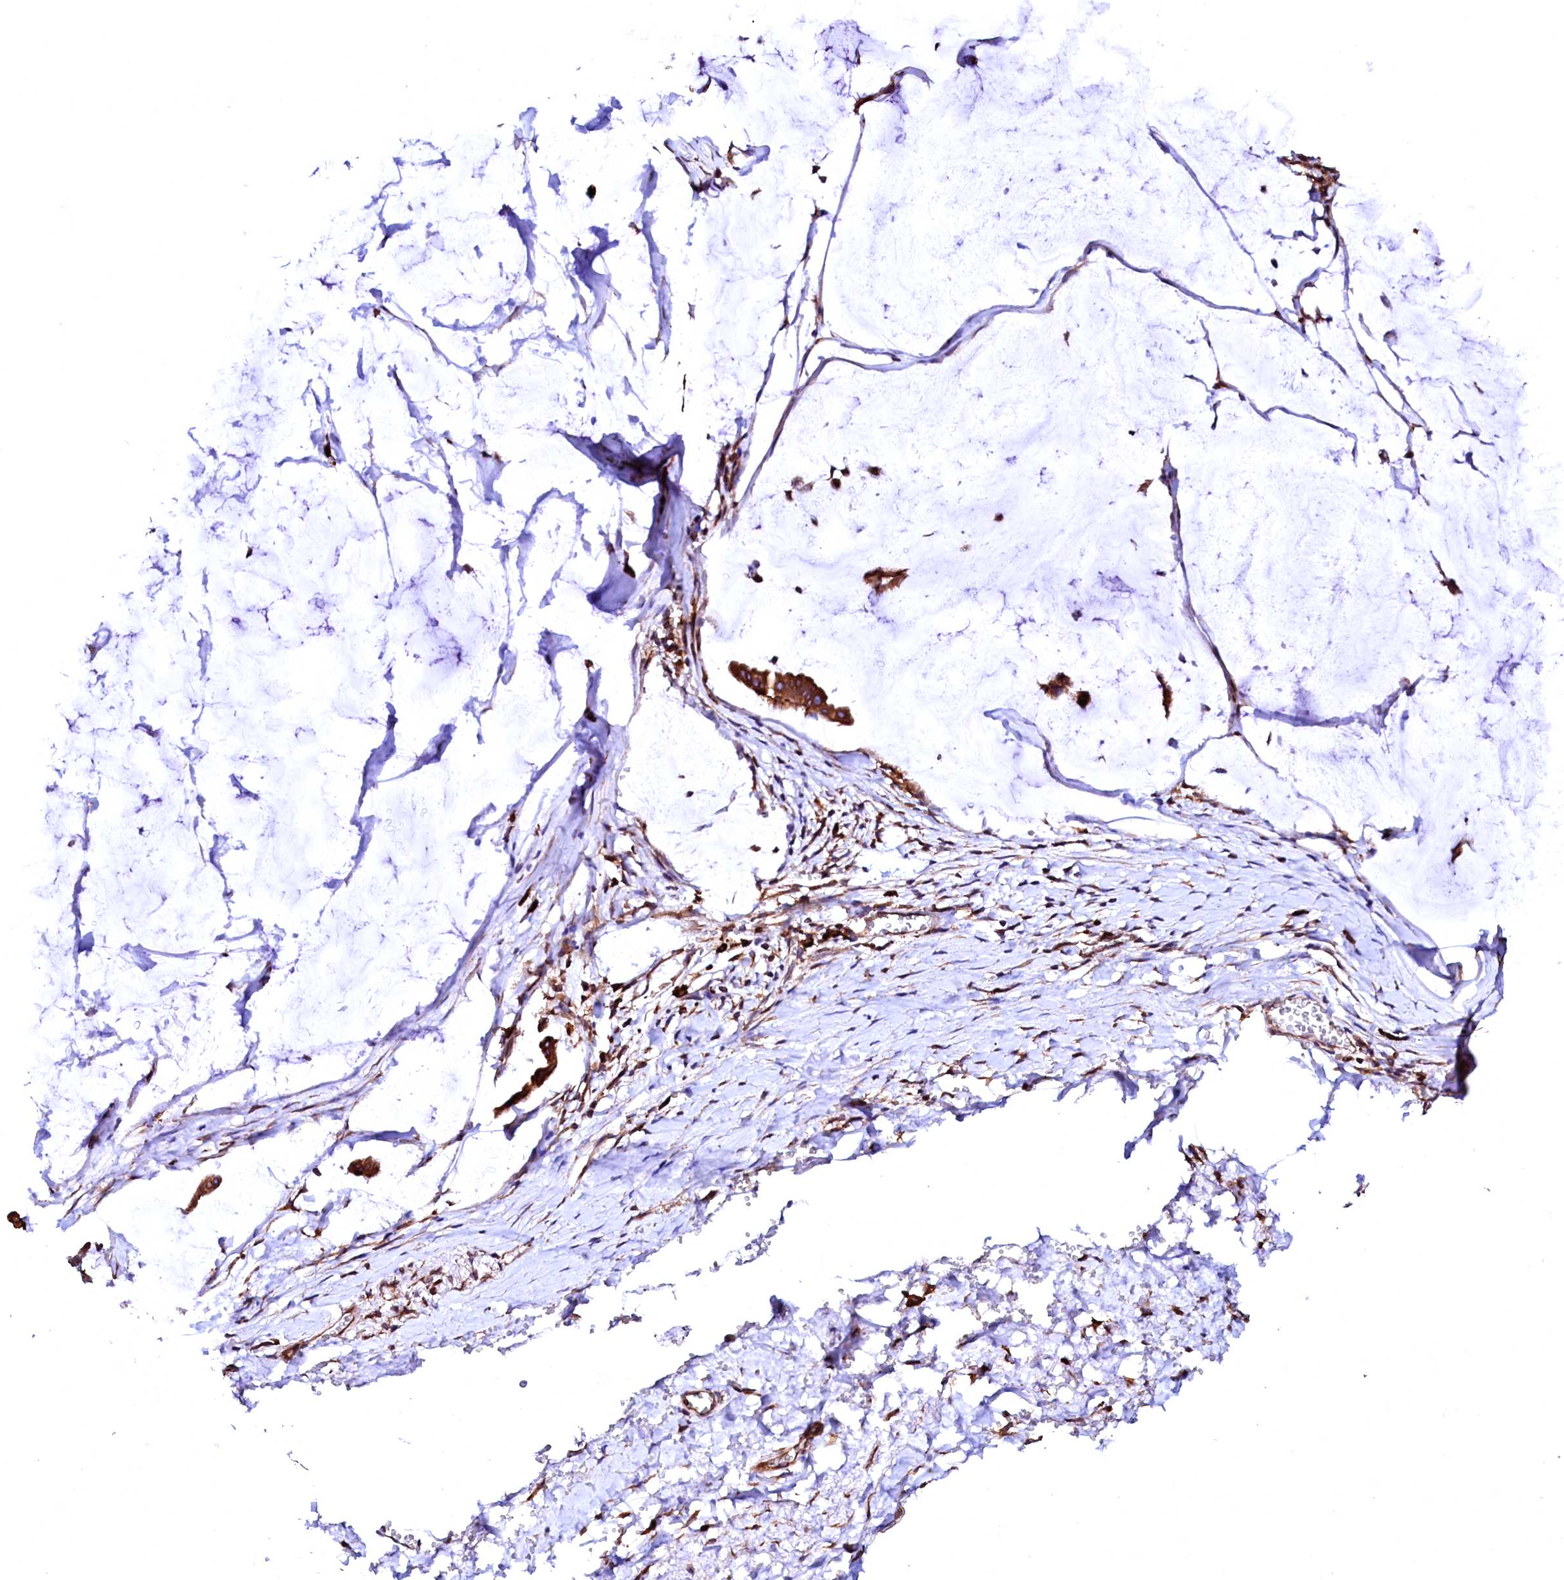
{"staining": {"intensity": "strong", "quantity": ">75%", "location": "cytoplasmic/membranous"}, "tissue": "ovarian cancer", "cell_type": "Tumor cells", "image_type": "cancer", "snomed": [{"axis": "morphology", "description": "Cystadenocarcinoma, mucinous, NOS"}, {"axis": "topography", "description": "Ovary"}], "caption": "Tumor cells exhibit high levels of strong cytoplasmic/membranous positivity in about >75% of cells in ovarian cancer (mucinous cystadenocarcinoma).", "gene": "DERL1", "patient": {"sex": "female", "age": 73}}